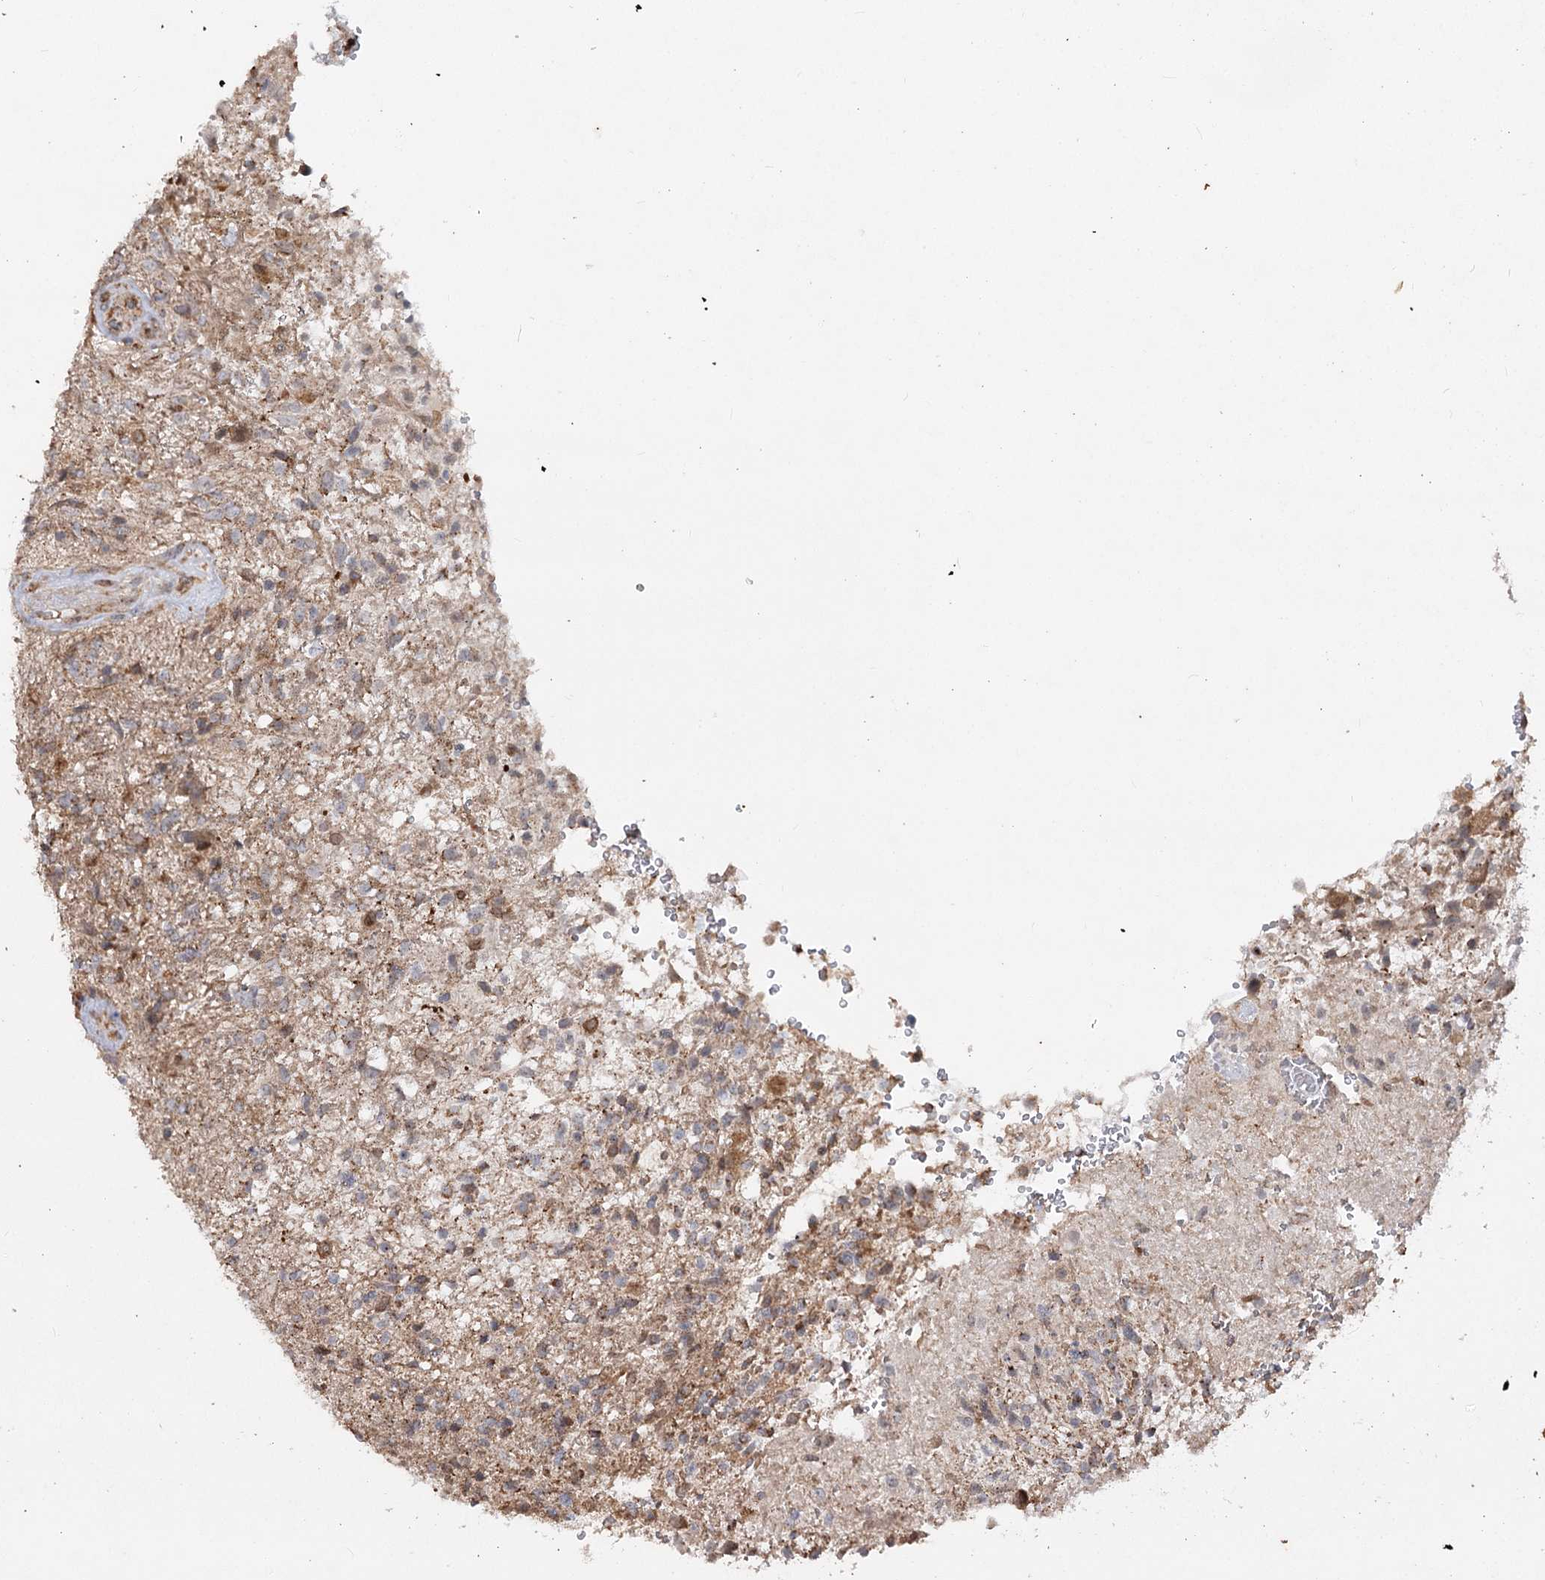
{"staining": {"intensity": "weak", "quantity": ">75%", "location": "cytoplasmic/membranous"}, "tissue": "glioma", "cell_type": "Tumor cells", "image_type": "cancer", "snomed": [{"axis": "morphology", "description": "Glioma, malignant, High grade"}, {"axis": "topography", "description": "Brain"}], "caption": "Protein expression analysis of malignant glioma (high-grade) exhibits weak cytoplasmic/membranous expression in approximately >75% of tumor cells. The staining was performed using DAB to visualize the protein expression in brown, while the nuclei were stained in blue with hematoxylin (Magnification: 20x).", "gene": "MINDY3", "patient": {"sex": "male", "age": 56}}